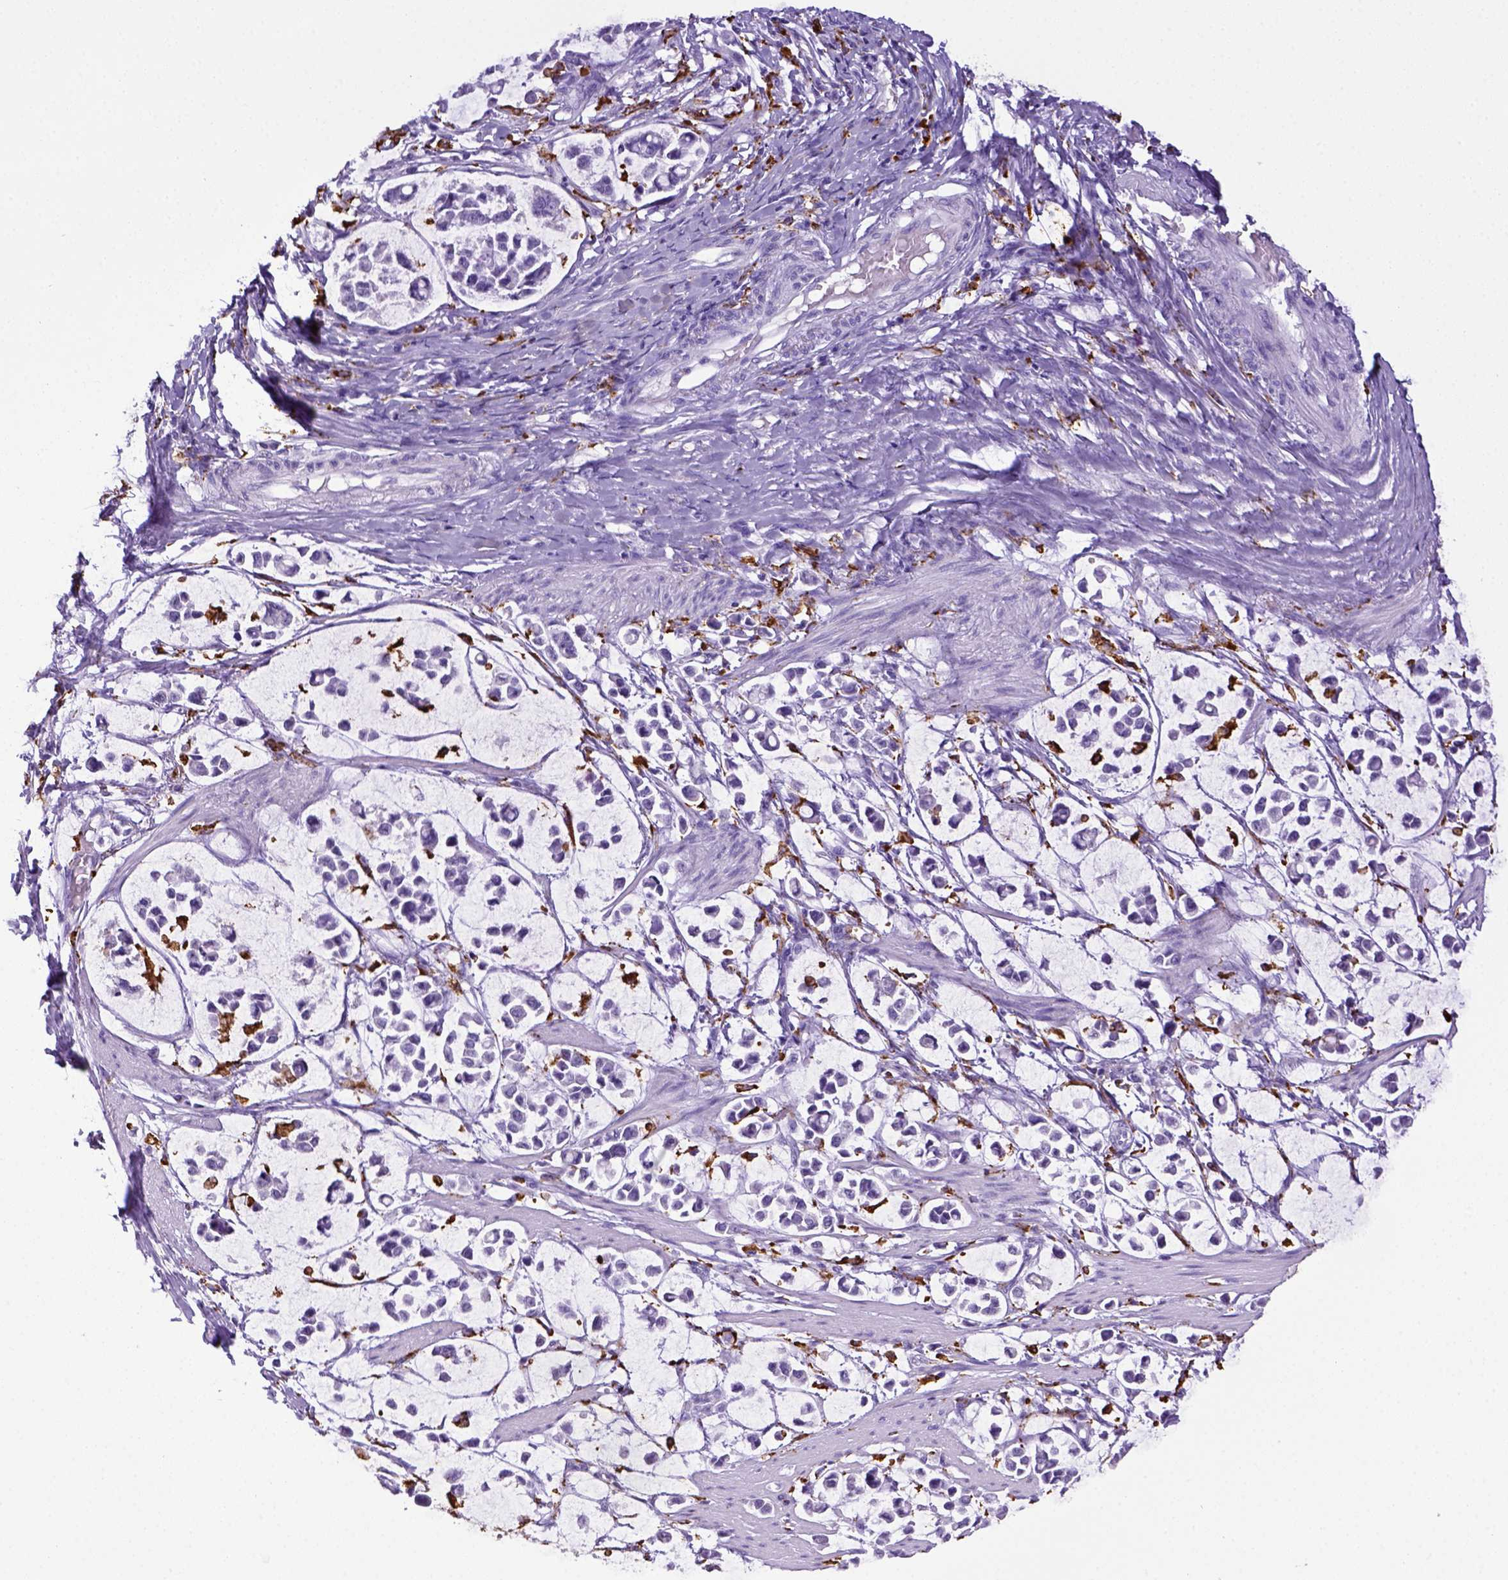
{"staining": {"intensity": "negative", "quantity": "none", "location": "none"}, "tissue": "stomach cancer", "cell_type": "Tumor cells", "image_type": "cancer", "snomed": [{"axis": "morphology", "description": "Adenocarcinoma, NOS"}, {"axis": "topography", "description": "Stomach"}], "caption": "Immunohistochemistry (IHC) of human stomach adenocarcinoma exhibits no expression in tumor cells. The staining is performed using DAB (3,3'-diaminobenzidine) brown chromogen with nuclei counter-stained in using hematoxylin.", "gene": "CD68", "patient": {"sex": "male", "age": 82}}